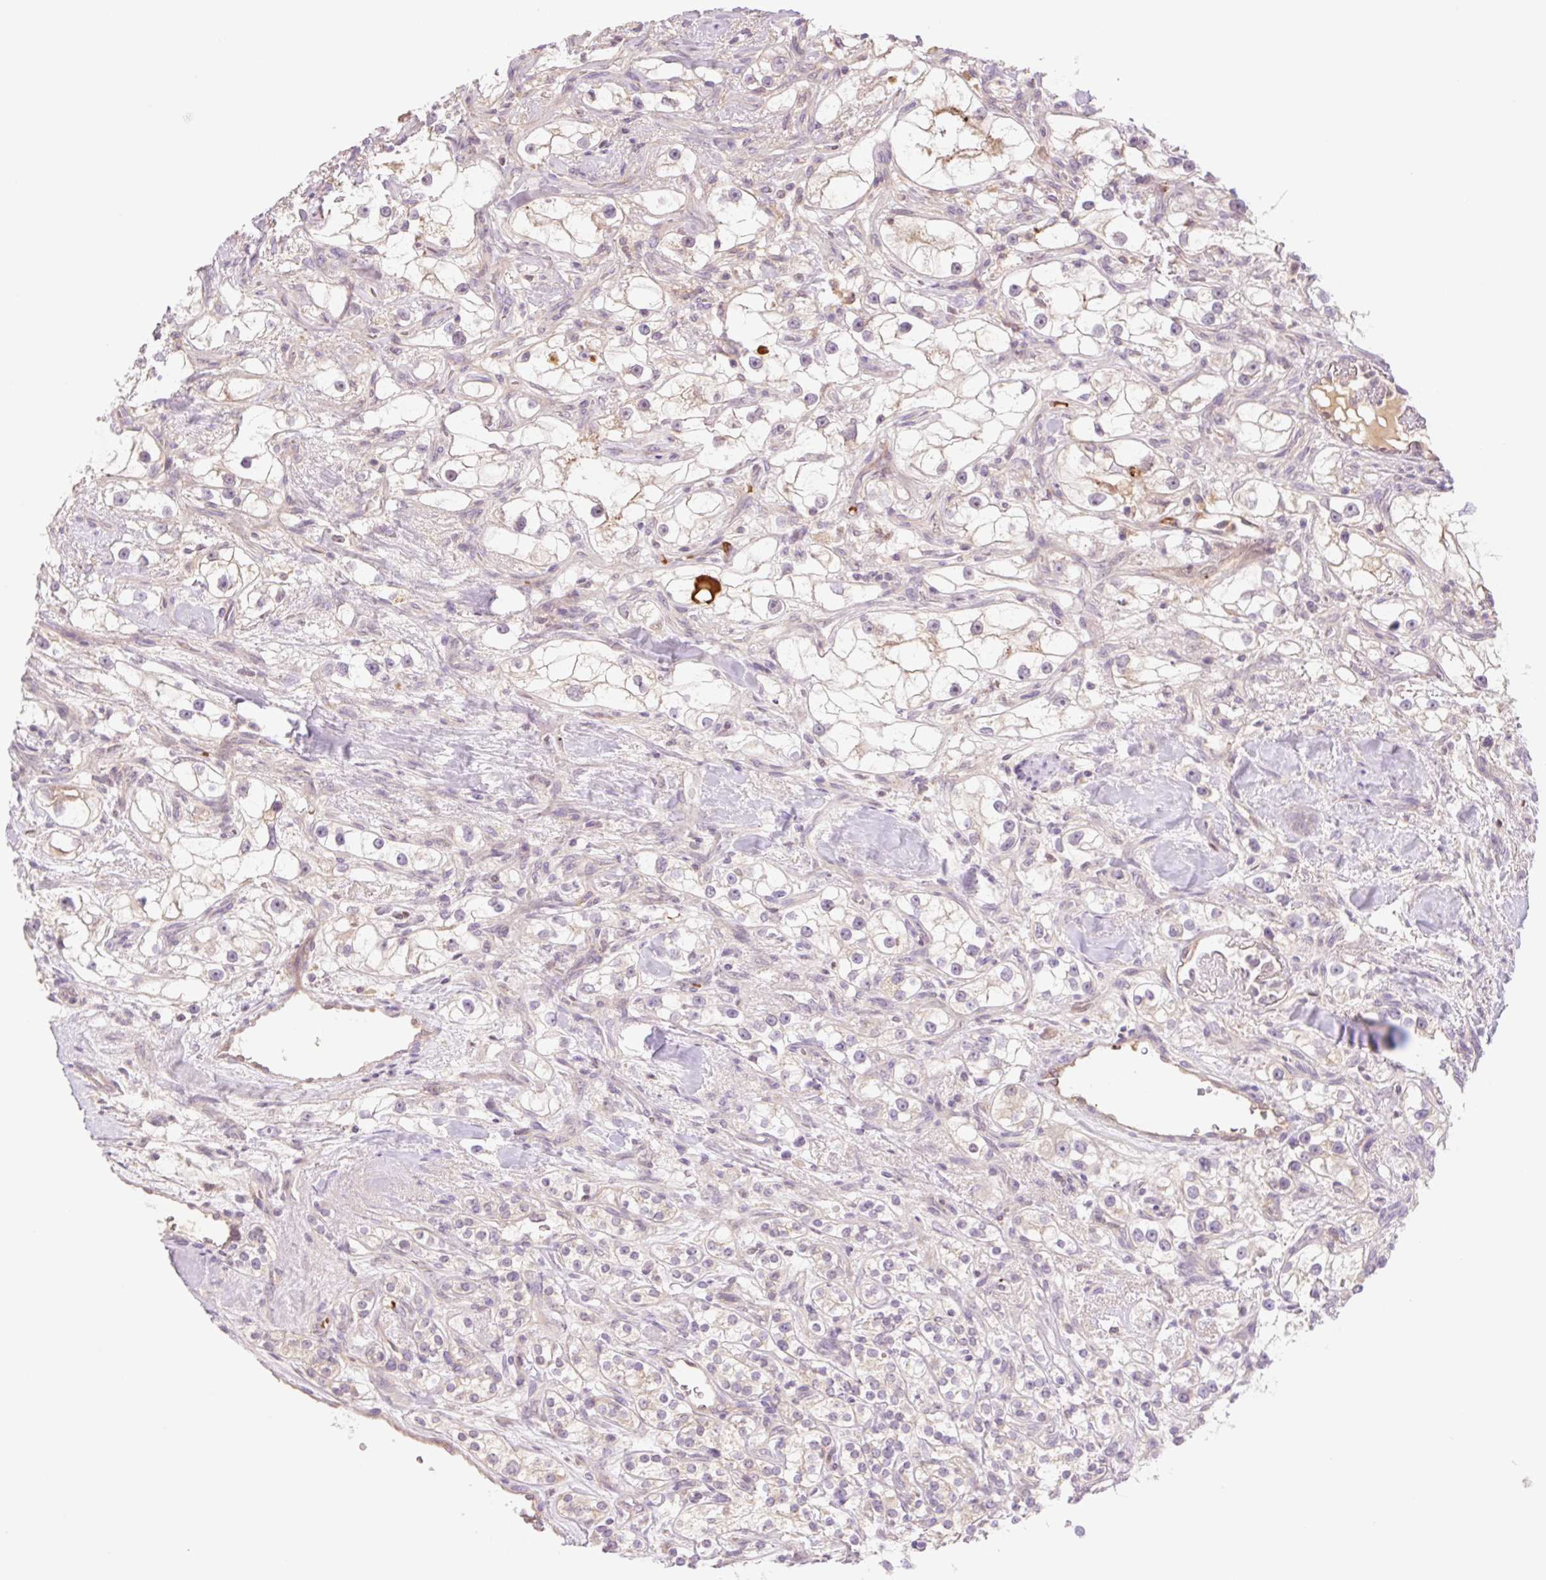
{"staining": {"intensity": "negative", "quantity": "none", "location": "none"}, "tissue": "renal cancer", "cell_type": "Tumor cells", "image_type": "cancer", "snomed": [{"axis": "morphology", "description": "Adenocarcinoma, NOS"}, {"axis": "topography", "description": "Kidney"}], "caption": "The image displays no significant expression in tumor cells of adenocarcinoma (renal).", "gene": "HEBP1", "patient": {"sex": "male", "age": 77}}